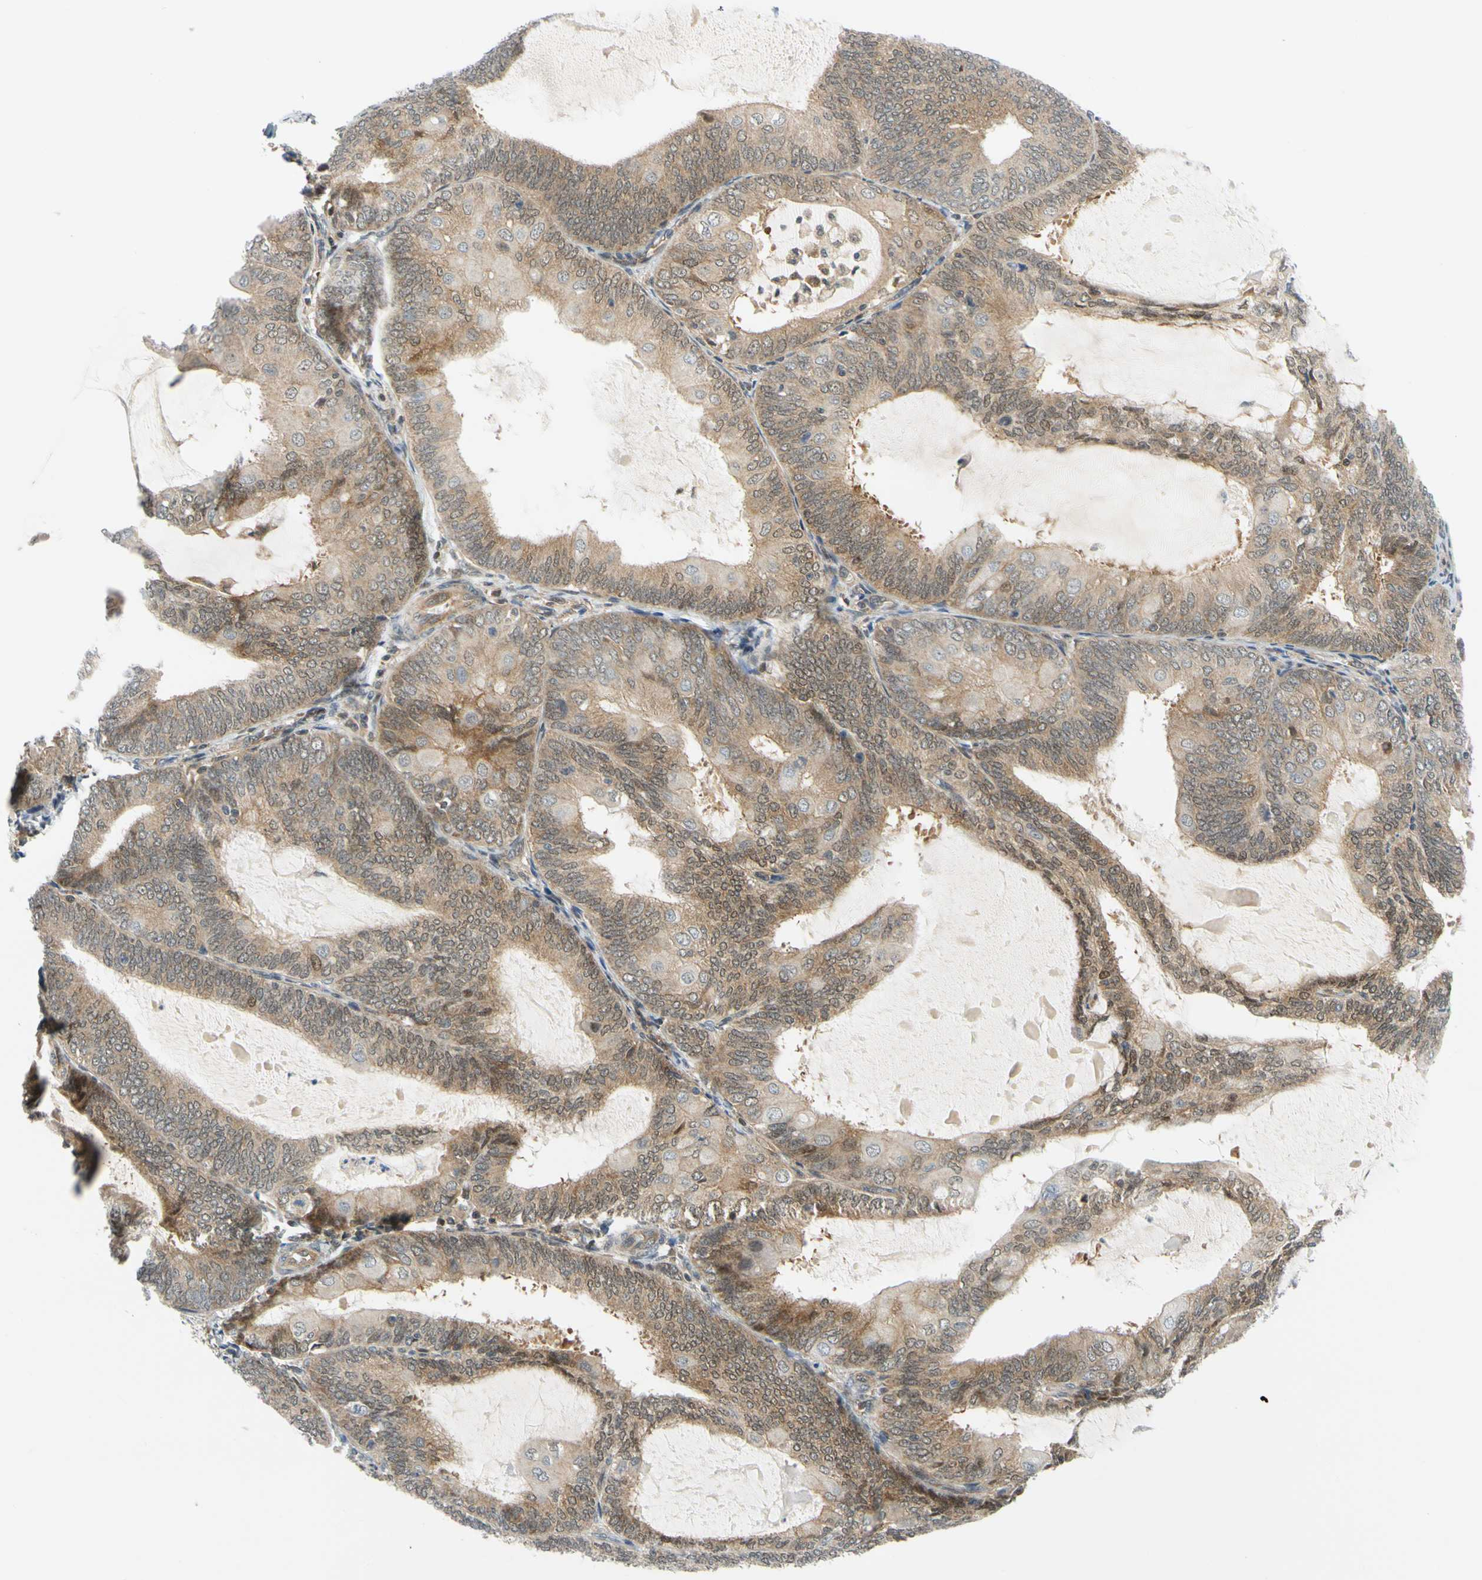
{"staining": {"intensity": "moderate", "quantity": ">75%", "location": "cytoplasmic/membranous"}, "tissue": "endometrial cancer", "cell_type": "Tumor cells", "image_type": "cancer", "snomed": [{"axis": "morphology", "description": "Adenocarcinoma, NOS"}, {"axis": "topography", "description": "Endometrium"}], "caption": "Tumor cells exhibit medium levels of moderate cytoplasmic/membranous positivity in about >75% of cells in endometrial adenocarcinoma. The staining was performed using DAB (3,3'-diaminobenzidine) to visualize the protein expression in brown, while the nuclei were stained in blue with hematoxylin (Magnification: 20x).", "gene": "MAPK9", "patient": {"sex": "female", "age": 81}}